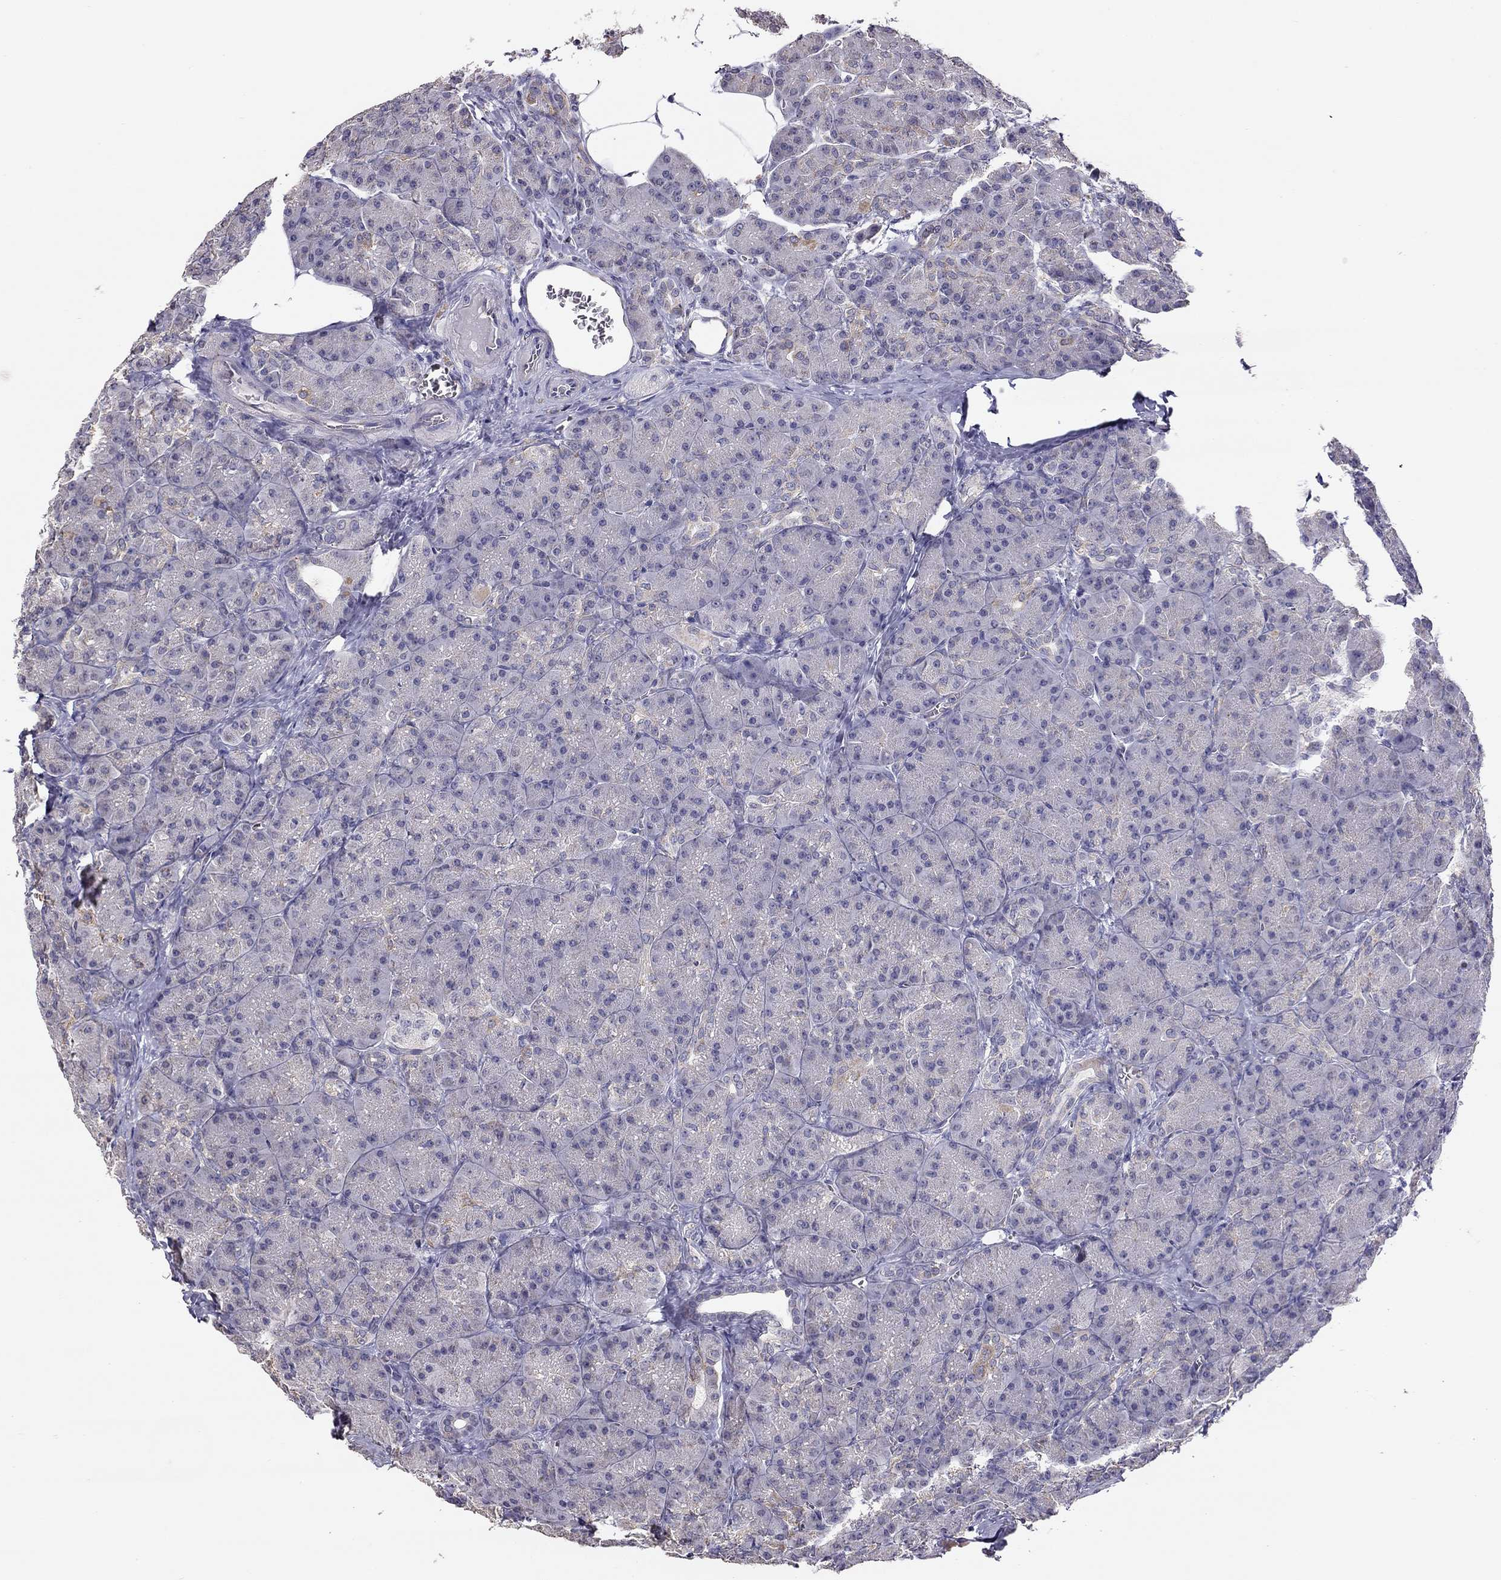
{"staining": {"intensity": "negative", "quantity": "none", "location": "none"}, "tissue": "pancreas", "cell_type": "Exocrine glandular cells", "image_type": "normal", "snomed": [{"axis": "morphology", "description": "Normal tissue, NOS"}, {"axis": "topography", "description": "Pancreas"}], "caption": "Immunohistochemistry (IHC) image of benign pancreas stained for a protein (brown), which demonstrates no positivity in exocrine glandular cells.", "gene": "LRIT3", "patient": {"sex": "male", "age": 57}}